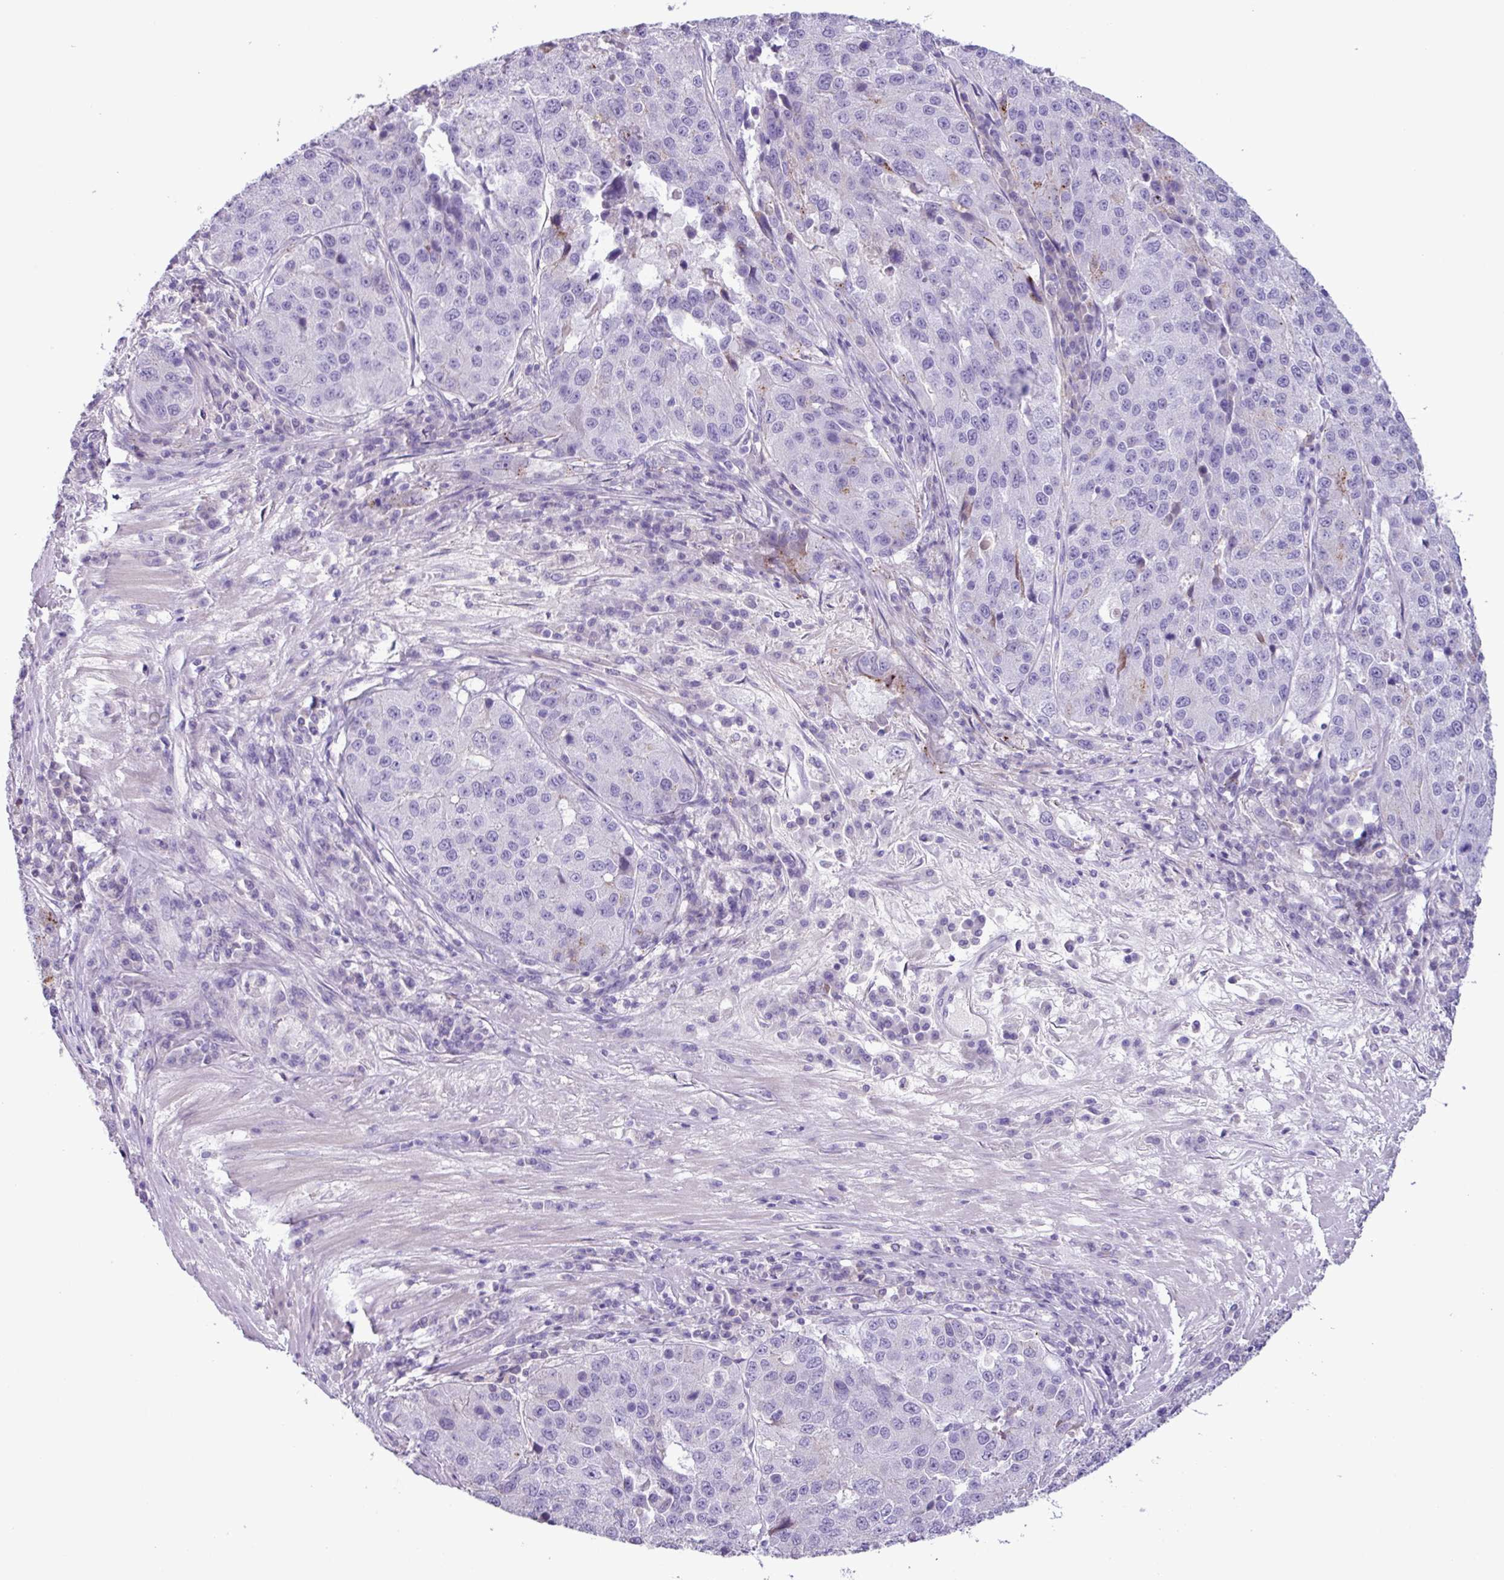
{"staining": {"intensity": "negative", "quantity": "none", "location": "none"}, "tissue": "stomach cancer", "cell_type": "Tumor cells", "image_type": "cancer", "snomed": [{"axis": "morphology", "description": "Adenocarcinoma, NOS"}, {"axis": "topography", "description": "Stomach"}], "caption": "Protein analysis of adenocarcinoma (stomach) shows no significant staining in tumor cells.", "gene": "CYSTM1", "patient": {"sex": "male", "age": 71}}